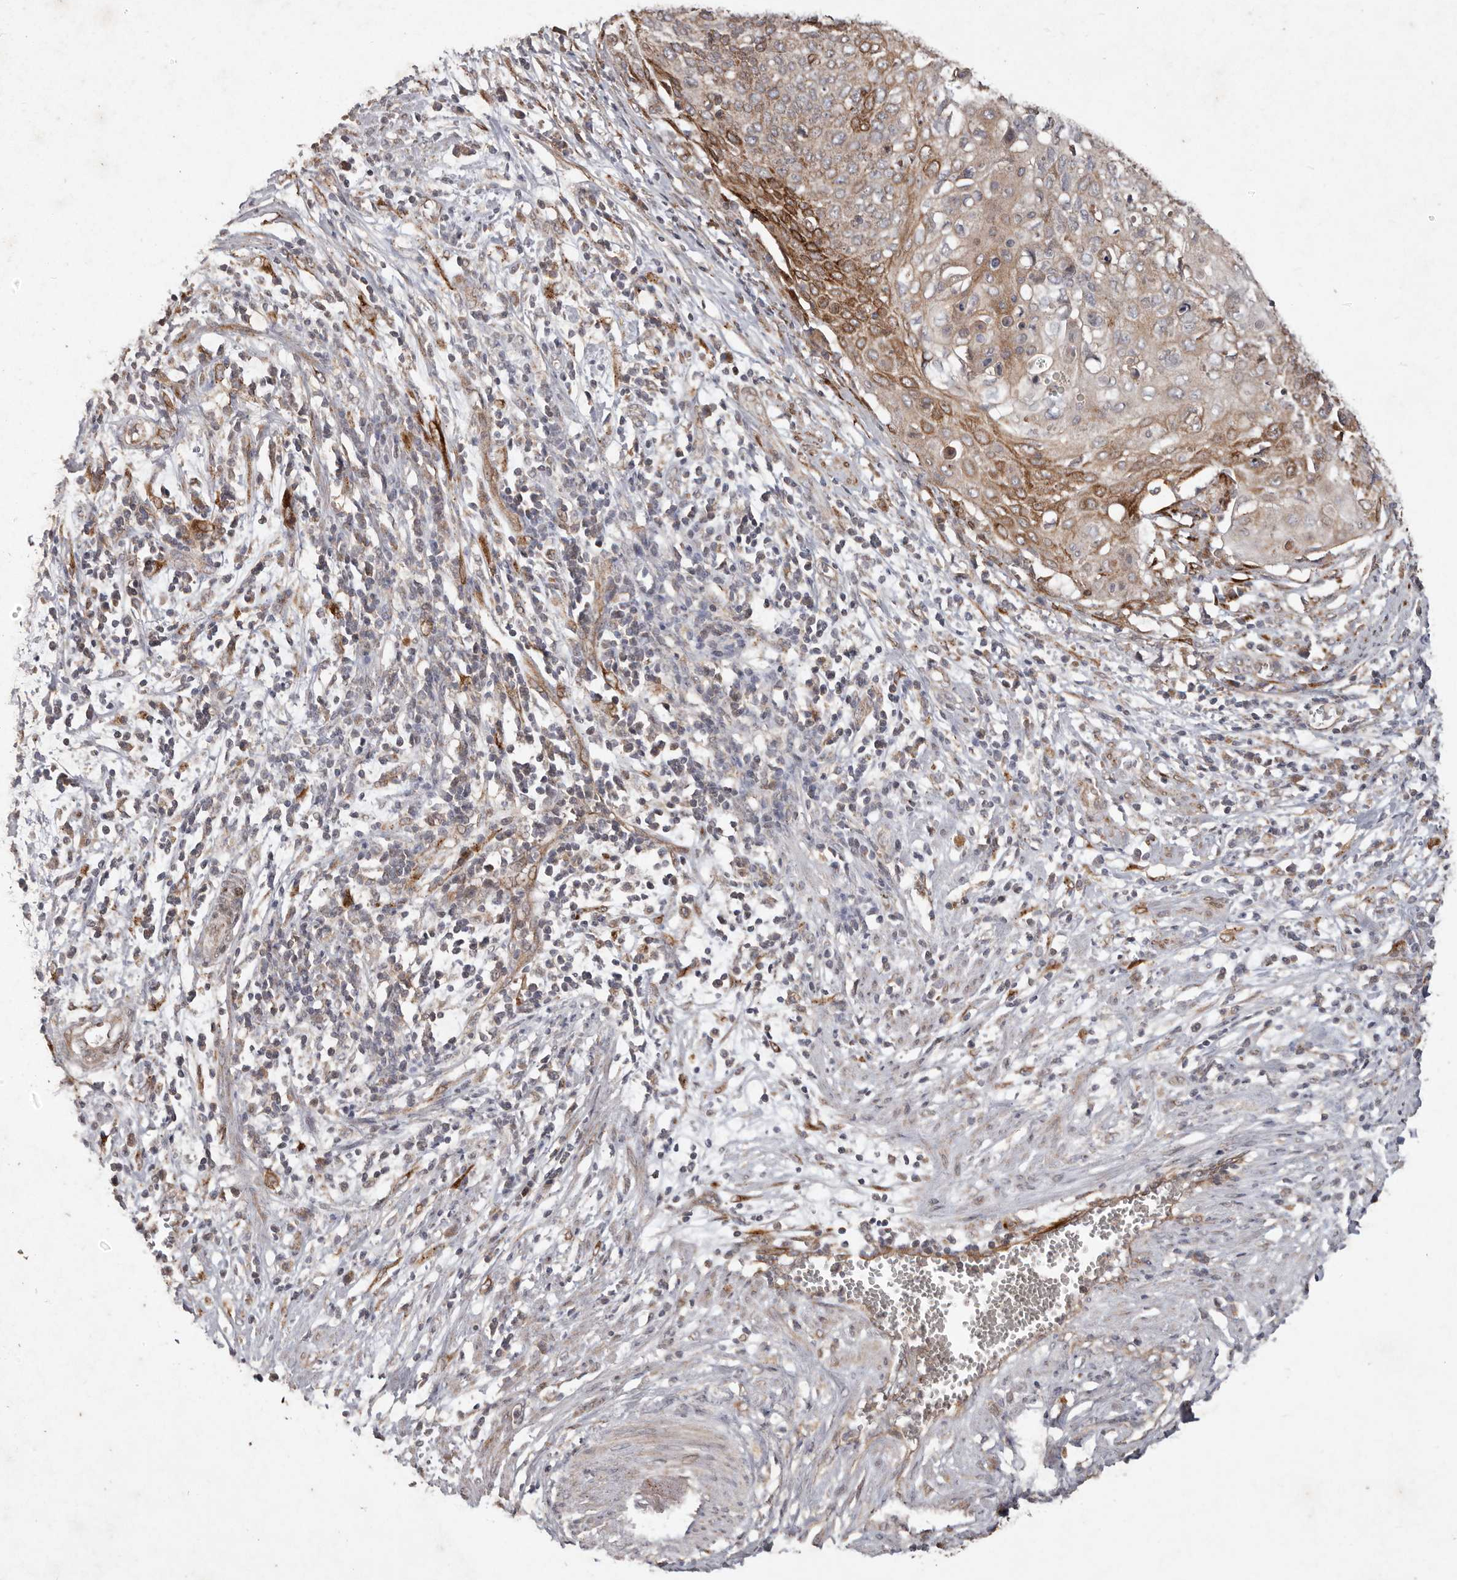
{"staining": {"intensity": "moderate", "quantity": ">75%", "location": "cytoplasmic/membranous"}, "tissue": "cervical cancer", "cell_type": "Tumor cells", "image_type": "cancer", "snomed": [{"axis": "morphology", "description": "Squamous cell carcinoma, NOS"}, {"axis": "topography", "description": "Cervix"}], "caption": "Protein expression analysis of cervical squamous cell carcinoma exhibits moderate cytoplasmic/membranous staining in approximately >75% of tumor cells. (DAB IHC with brightfield microscopy, high magnification).", "gene": "PLOD2", "patient": {"sex": "female", "age": 39}}